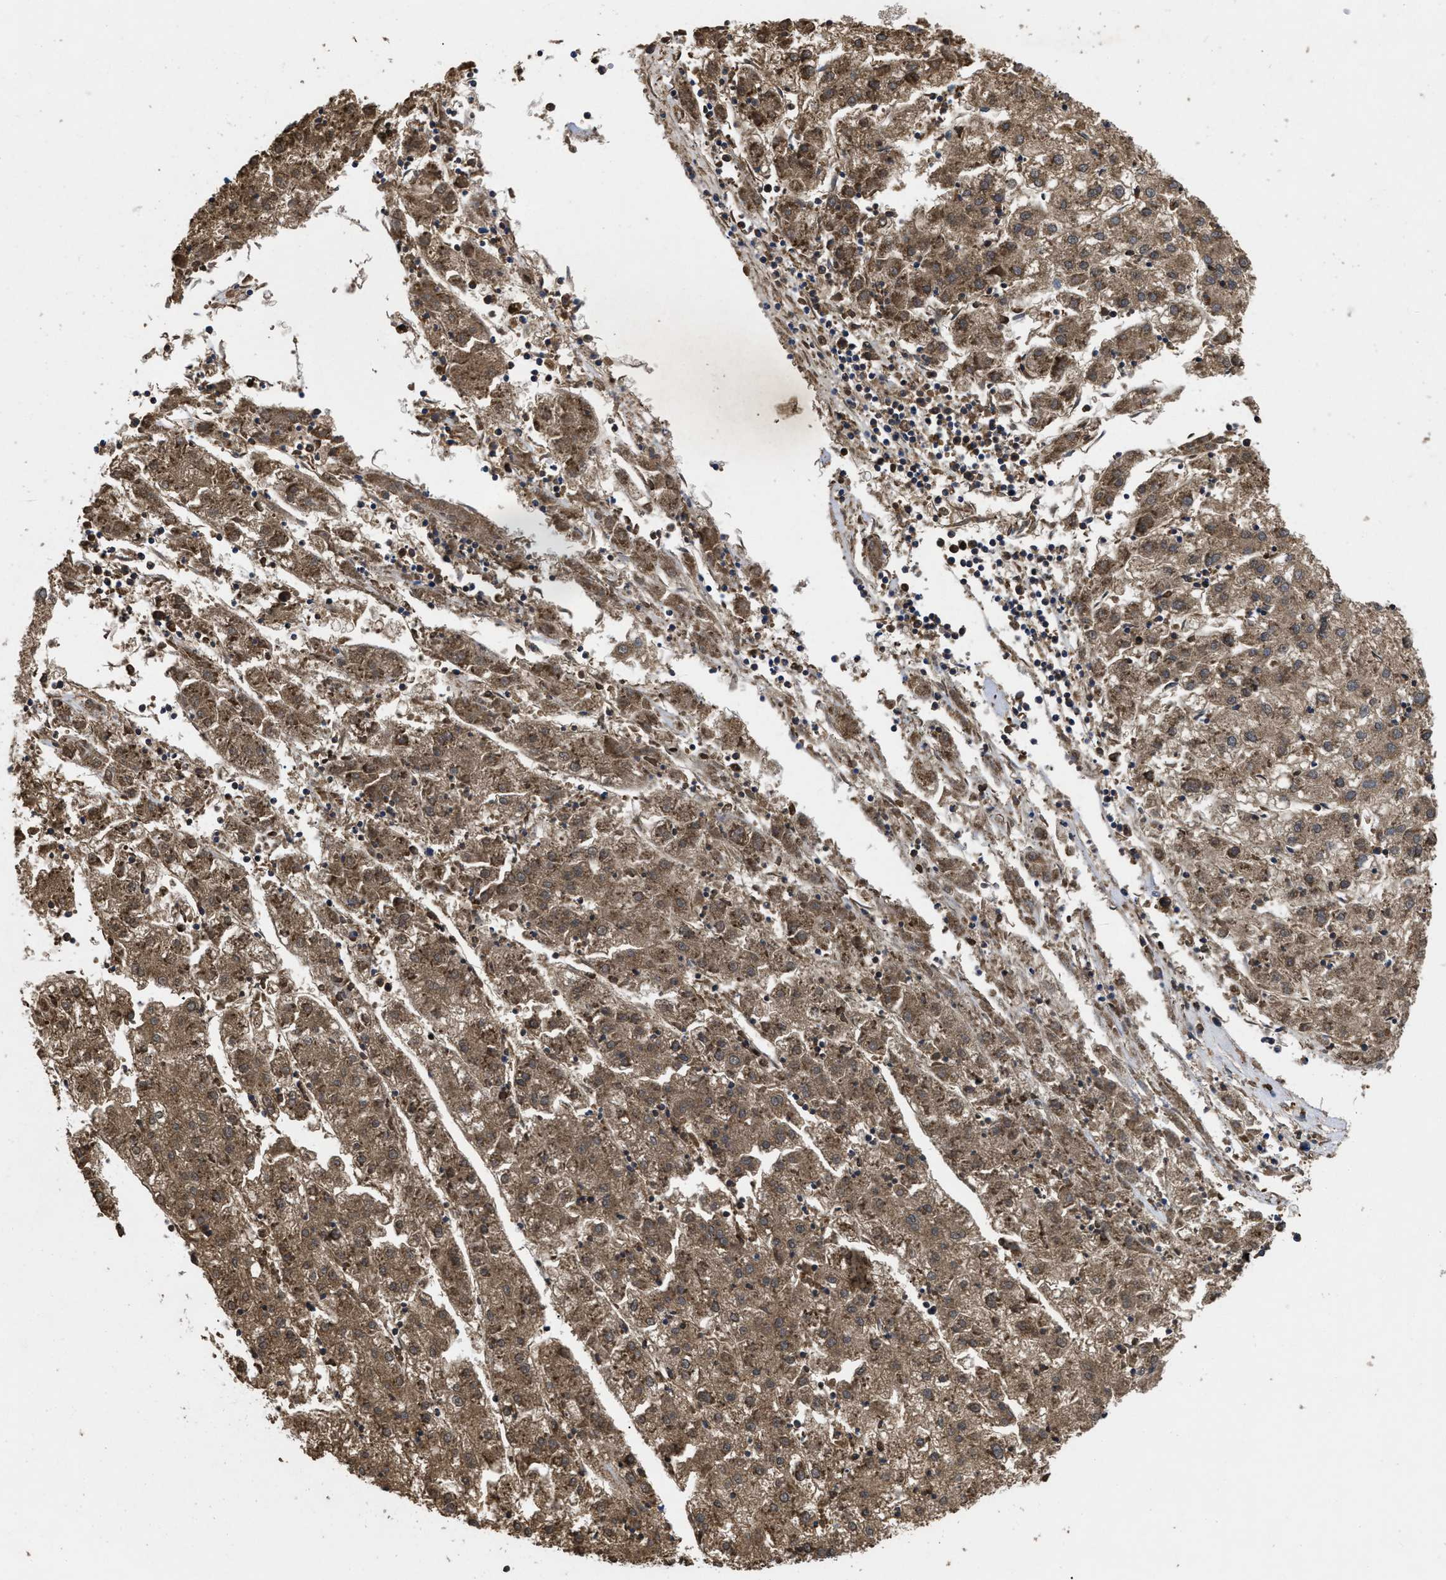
{"staining": {"intensity": "moderate", "quantity": ">75%", "location": "cytoplasmic/membranous"}, "tissue": "liver cancer", "cell_type": "Tumor cells", "image_type": "cancer", "snomed": [{"axis": "morphology", "description": "Carcinoma, Hepatocellular, NOS"}, {"axis": "topography", "description": "Liver"}], "caption": "IHC image of hepatocellular carcinoma (liver) stained for a protein (brown), which reveals medium levels of moderate cytoplasmic/membranous staining in about >75% of tumor cells.", "gene": "LRRC3", "patient": {"sex": "male", "age": 72}}